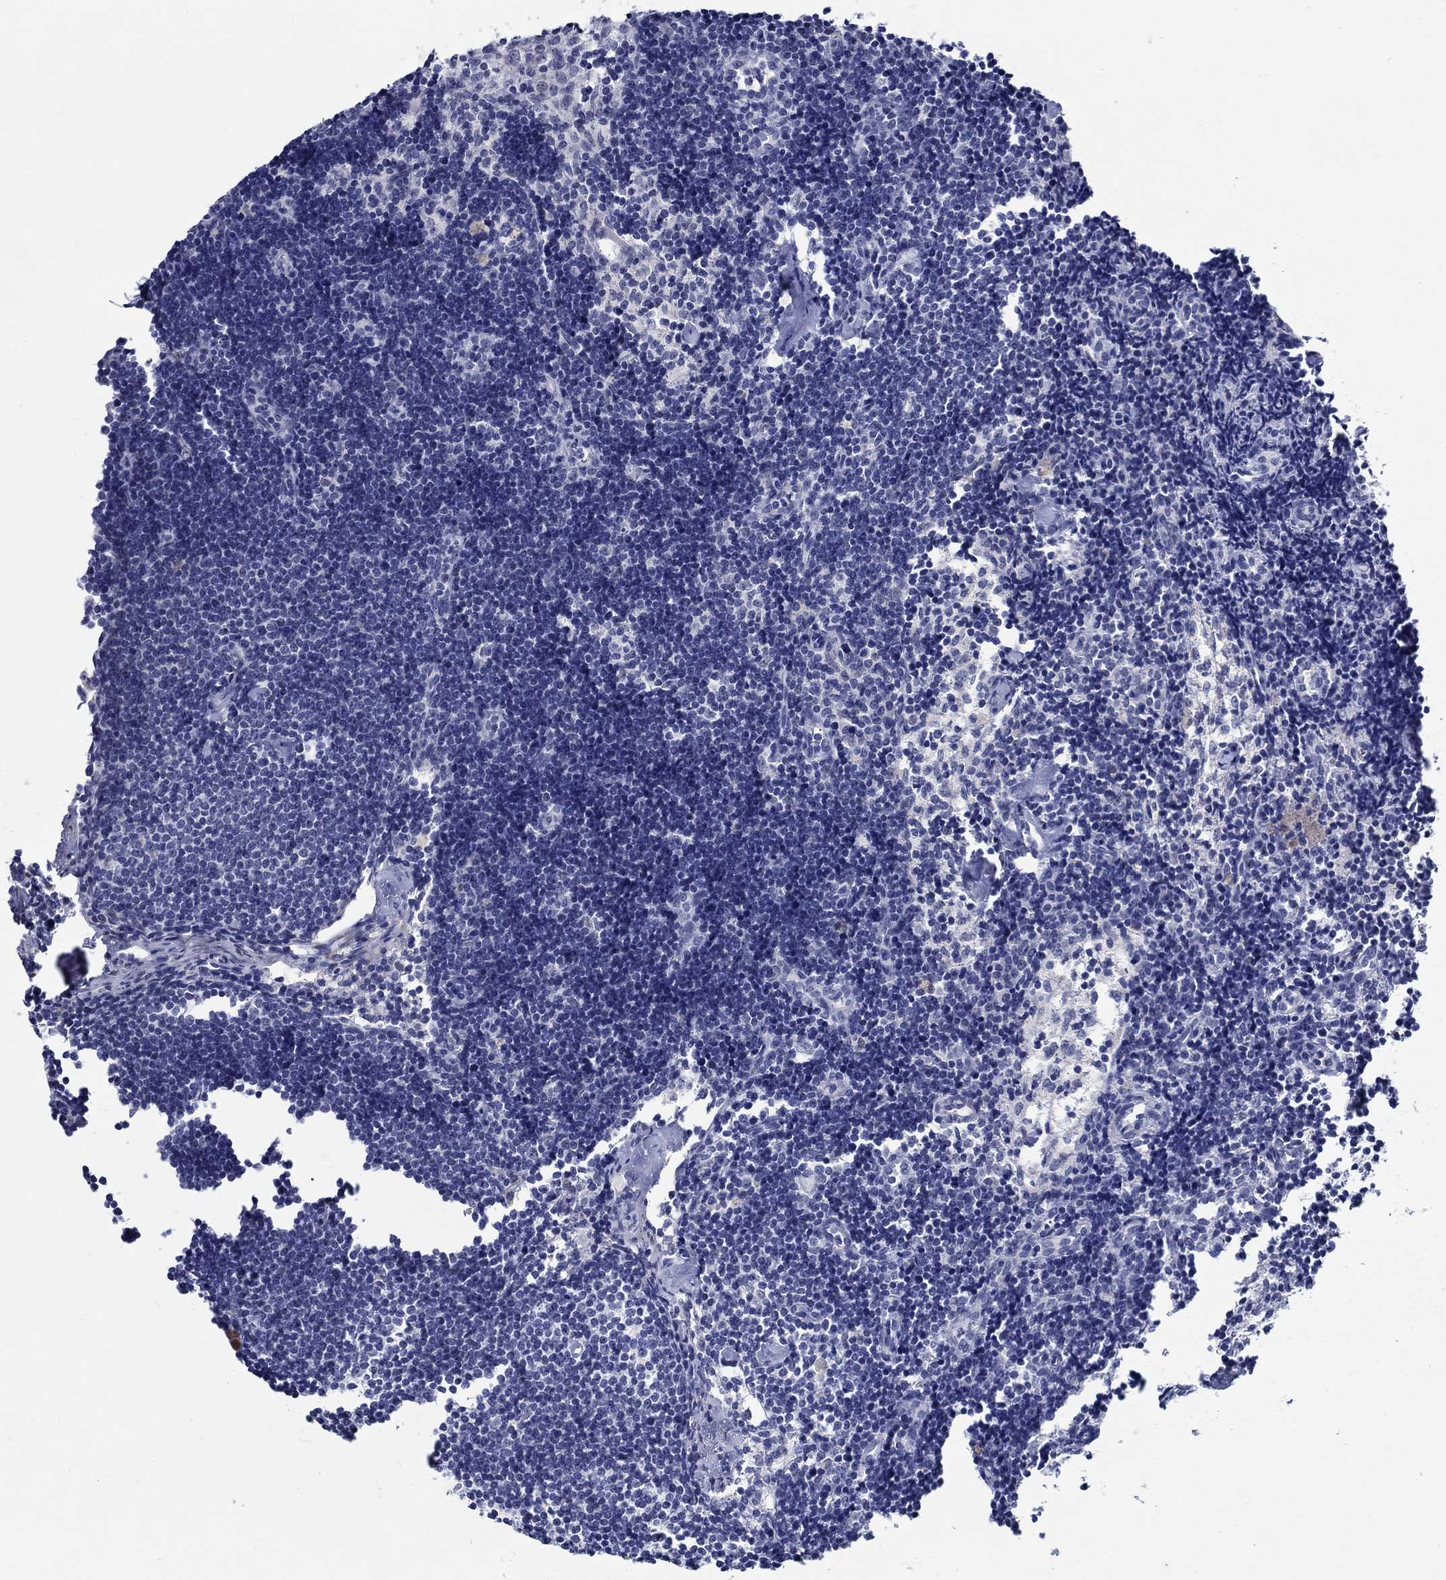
{"staining": {"intensity": "negative", "quantity": "none", "location": "none"}, "tissue": "lymph node", "cell_type": "Germinal center cells", "image_type": "normal", "snomed": [{"axis": "morphology", "description": "Normal tissue, NOS"}, {"axis": "topography", "description": "Lymph node"}], "caption": "IHC of unremarkable human lymph node displays no expression in germinal center cells.", "gene": "MC2R", "patient": {"sex": "female", "age": 42}}